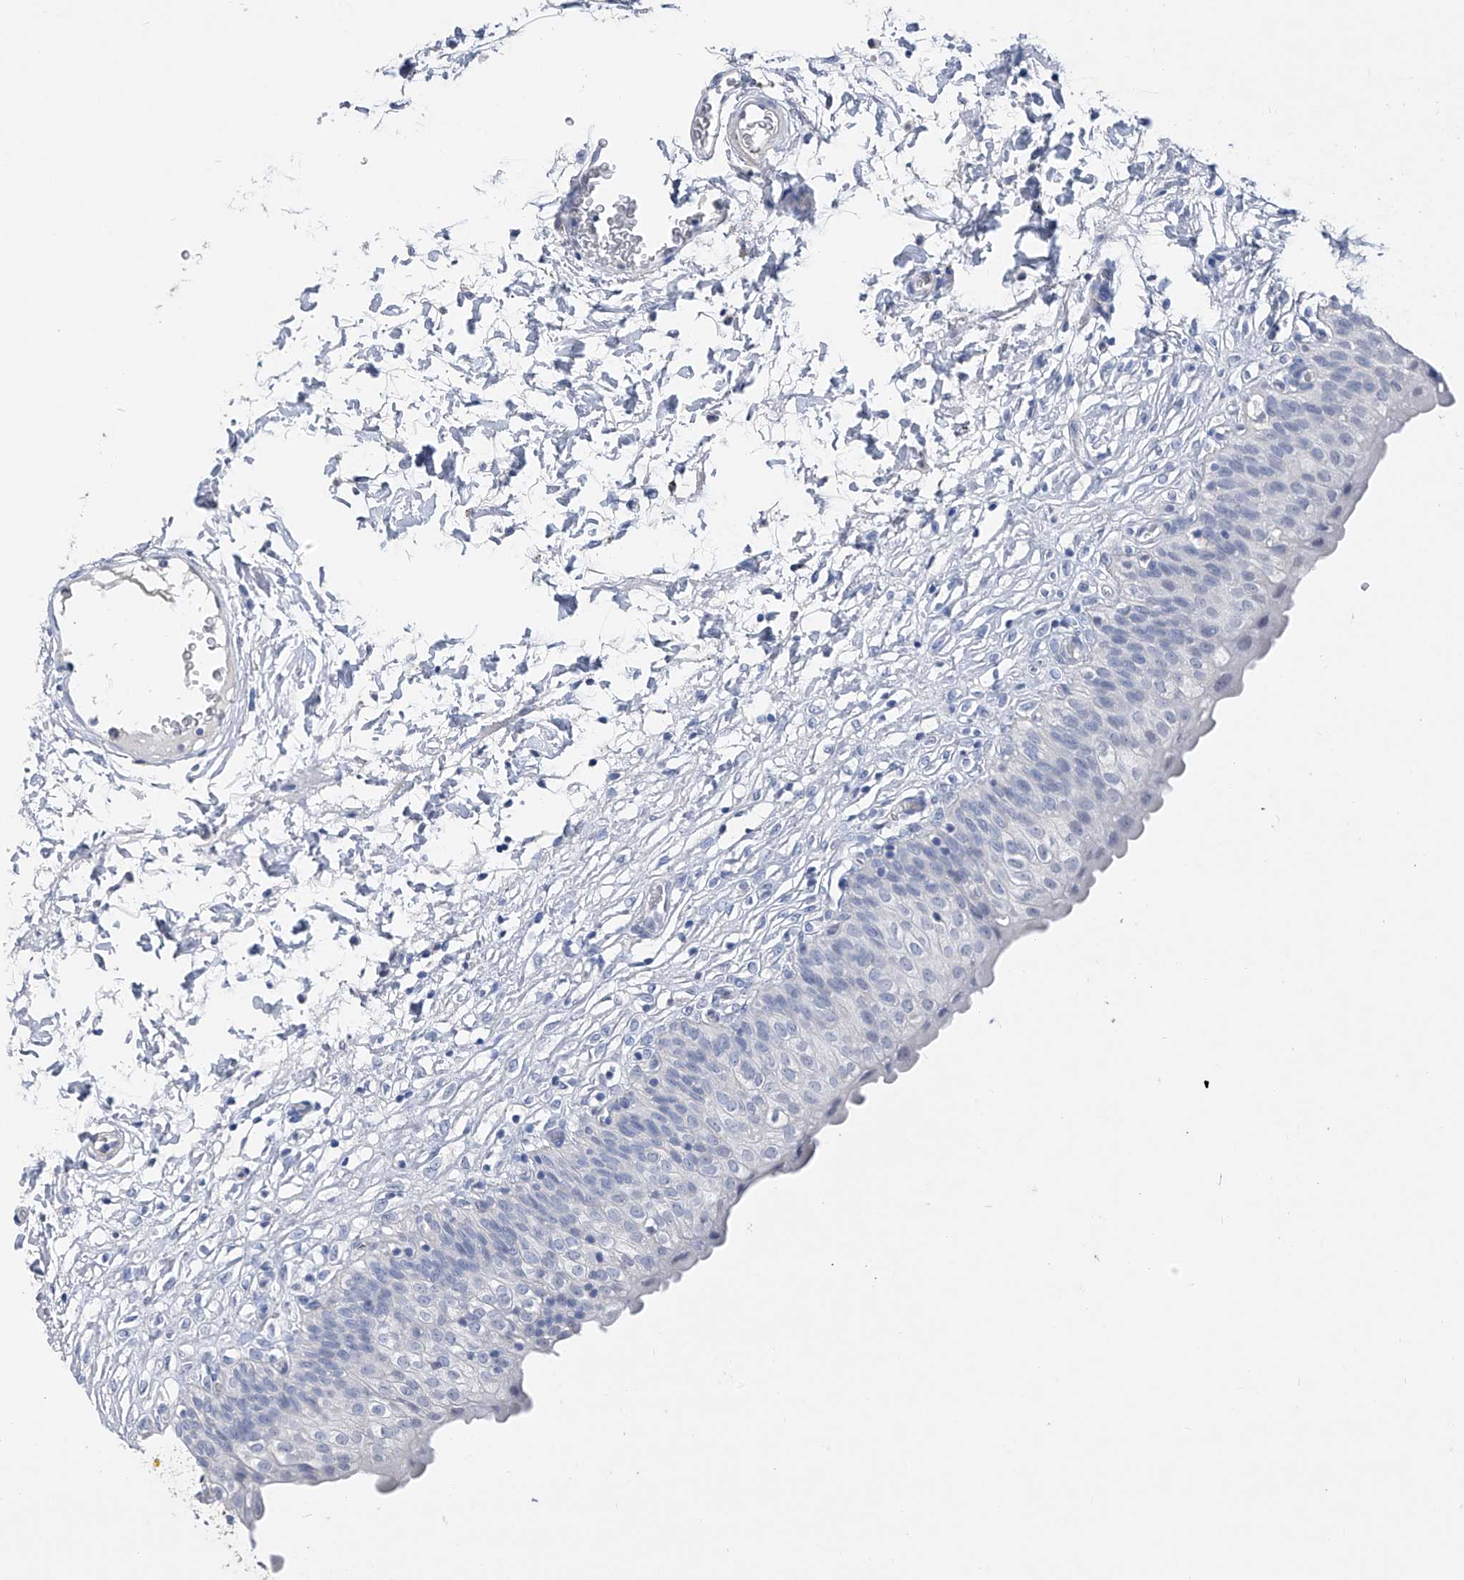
{"staining": {"intensity": "negative", "quantity": "none", "location": "none"}, "tissue": "urinary bladder", "cell_type": "Urothelial cells", "image_type": "normal", "snomed": [{"axis": "morphology", "description": "Normal tissue, NOS"}, {"axis": "topography", "description": "Urinary bladder"}], "caption": "Protein analysis of benign urinary bladder reveals no significant positivity in urothelial cells. (Stains: DAB immunohistochemistry with hematoxylin counter stain, Microscopy: brightfield microscopy at high magnification).", "gene": "ADRA1A", "patient": {"sex": "male", "age": 55}}